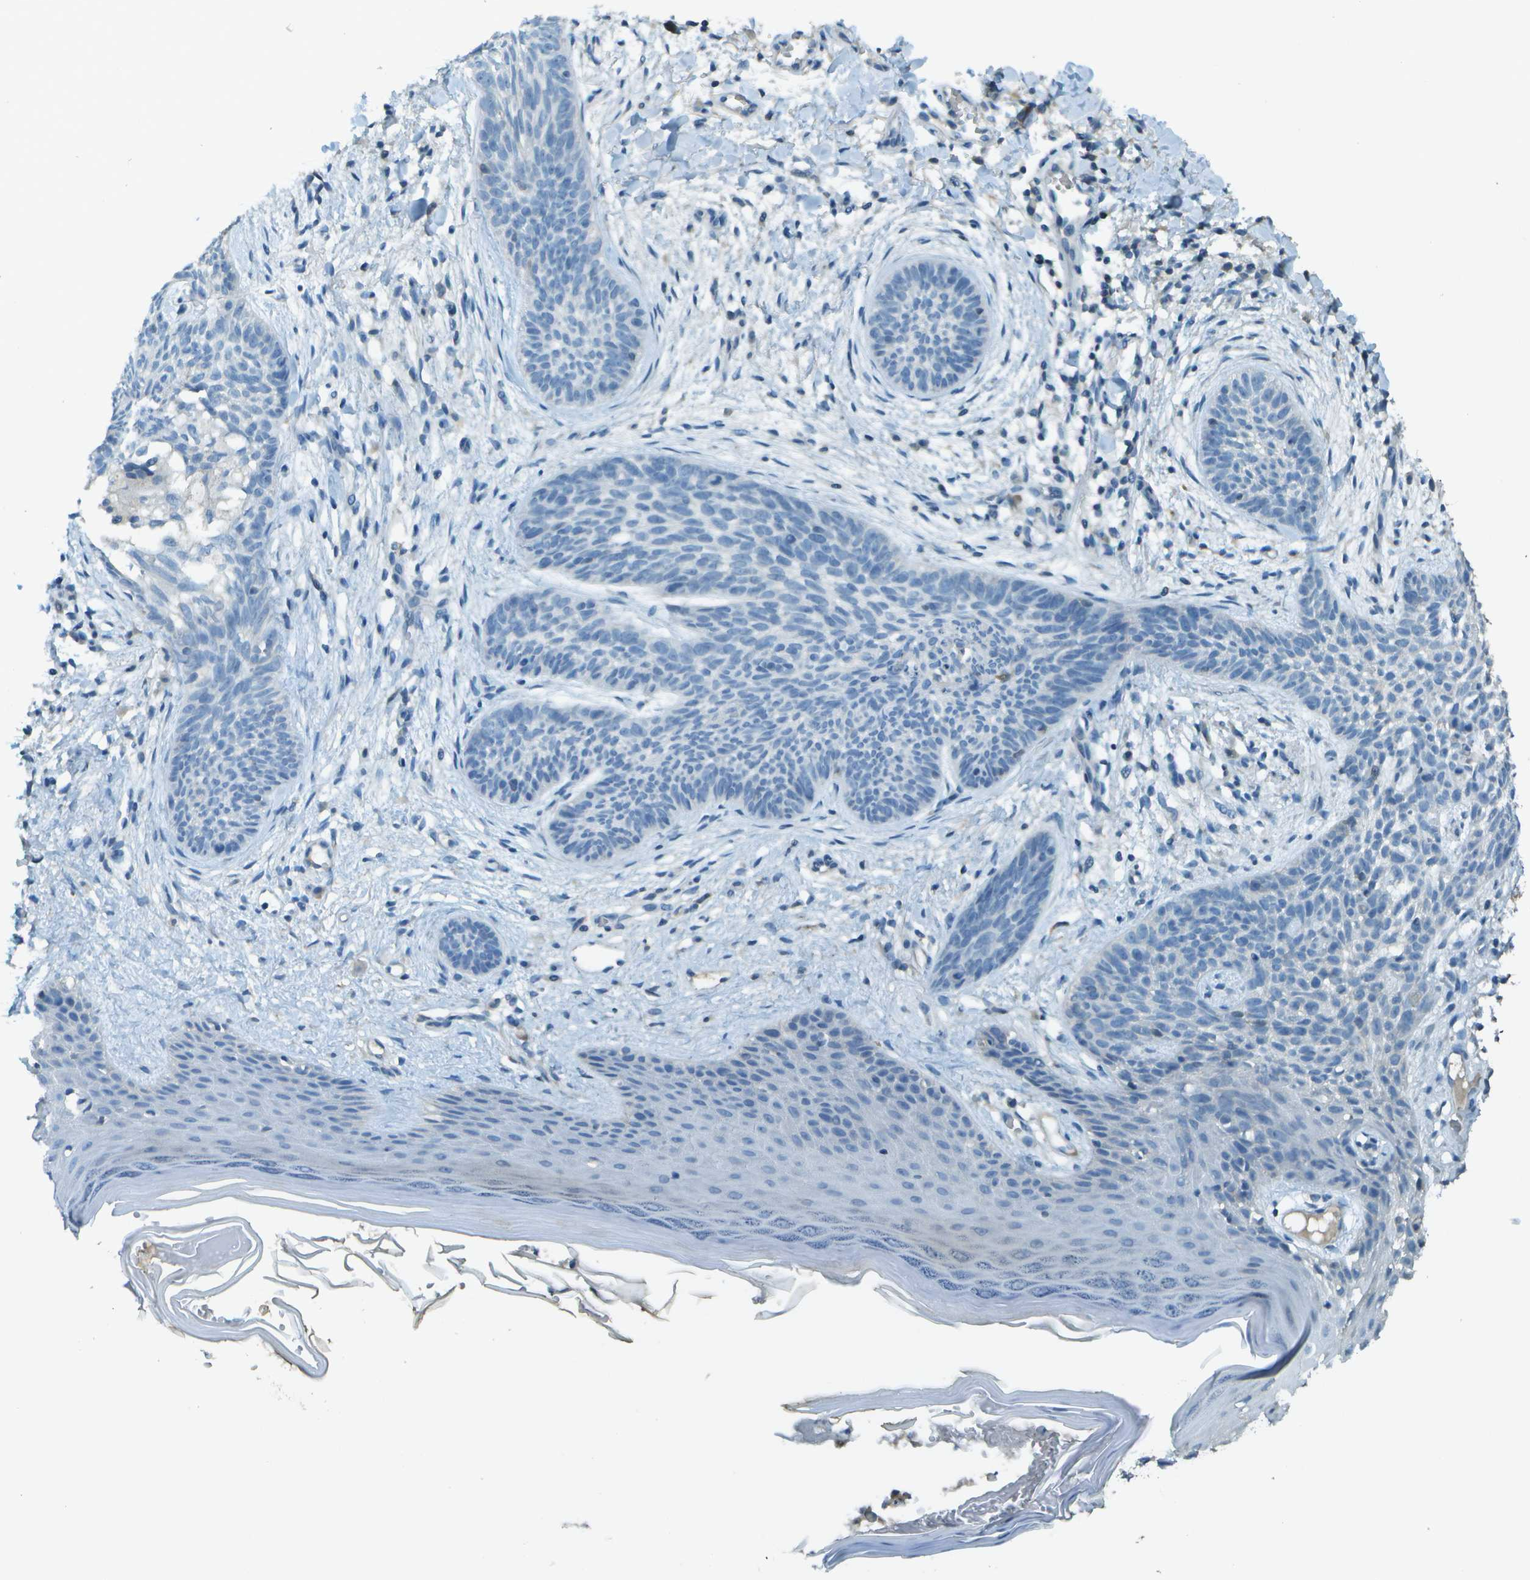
{"staining": {"intensity": "negative", "quantity": "none", "location": "none"}, "tissue": "skin cancer", "cell_type": "Tumor cells", "image_type": "cancer", "snomed": [{"axis": "morphology", "description": "Basal cell carcinoma"}, {"axis": "topography", "description": "Skin"}], "caption": "DAB immunohistochemical staining of human skin basal cell carcinoma displays no significant staining in tumor cells. (Stains: DAB immunohistochemistry (IHC) with hematoxylin counter stain, Microscopy: brightfield microscopy at high magnification).", "gene": "LGI2", "patient": {"sex": "female", "age": 59}}